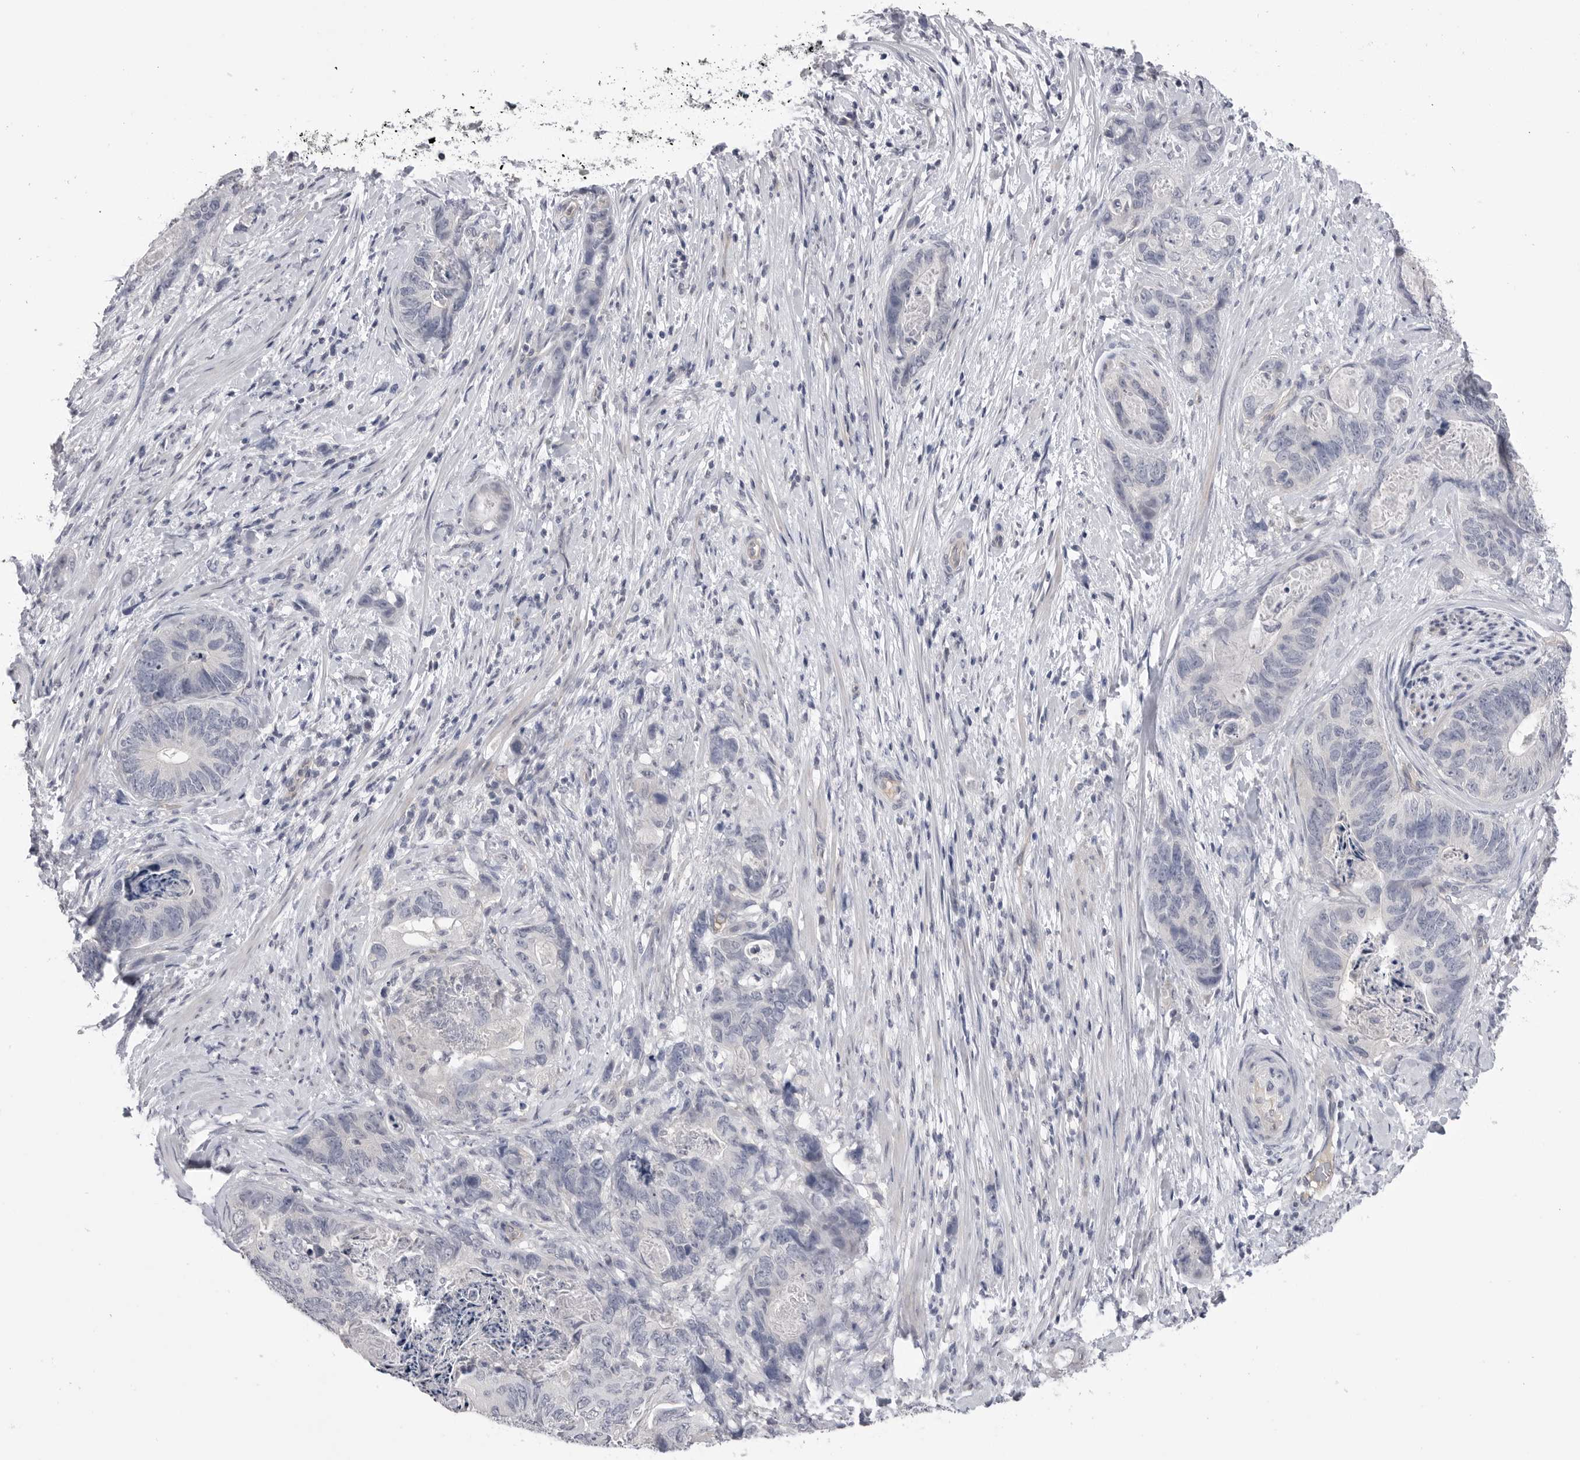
{"staining": {"intensity": "negative", "quantity": "none", "location": "none"}, "tissue": "stomach cancer", "cell_type": "Tumor cells", "image_type": "cancer", "snomed": [{"axis": "morphology", "description": "Normal tissue, NOS"}, {"axis": "morphology", "description": "Adenocarcinoma, NOS"}, {"axis": "topography", "description": "Stomach"}], "caption": "Micrograph shows no protein staining in tumor cells of stomach cancer tissue. The staining is performed using DAB brown chromogen with nuclei counter-stained in using hematoxylin.", "gene": "DLGAP3", "patient": {"sex": "female", "age": 89}}